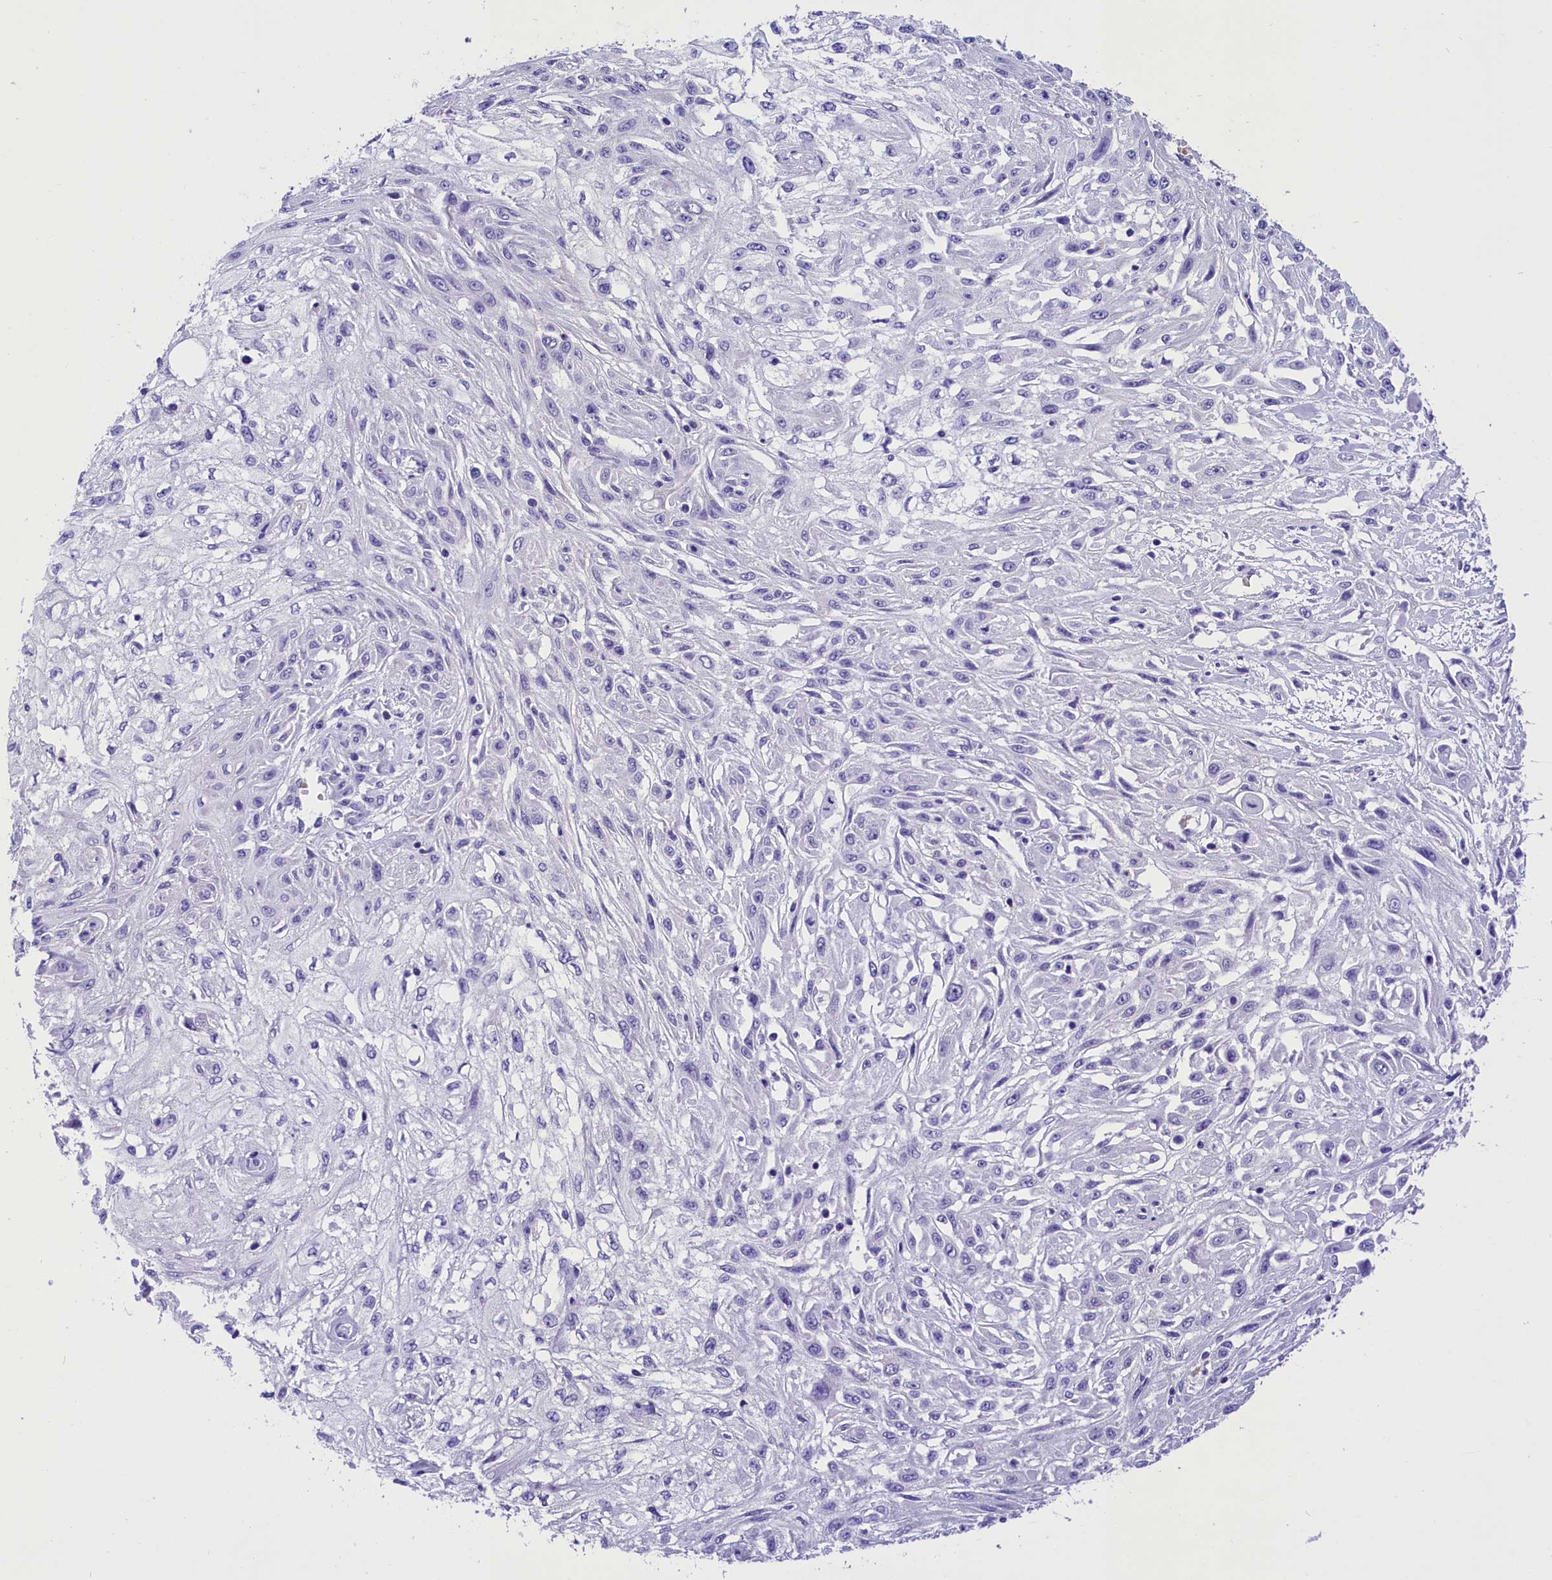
{"staining": {"intensity": "negative", "quantity": "none", "location": "none"}, "tissue": "skin cancer", "cell_type": "Tumor cells", "image_type": "cancer", "snomed": [{"axis": "morphology", "description": "Squamous cell carcinoma, NOS"}, {"axis": "morphology", "description": "Squamous cell carcinoma, metastatic, NOS"}, {"axis": "topography", "description": "Skin"}, {"axis": "topography", "description": "Lymph node"}], "caption": "Human metastatic squamous cell carcinoma (skin) stained for a protein using immunohistochemistry (IHC) demonstrates no positivity in tumor cells.", "gene": "ABAT", "patient": {"sex": "male", "age": 75}}